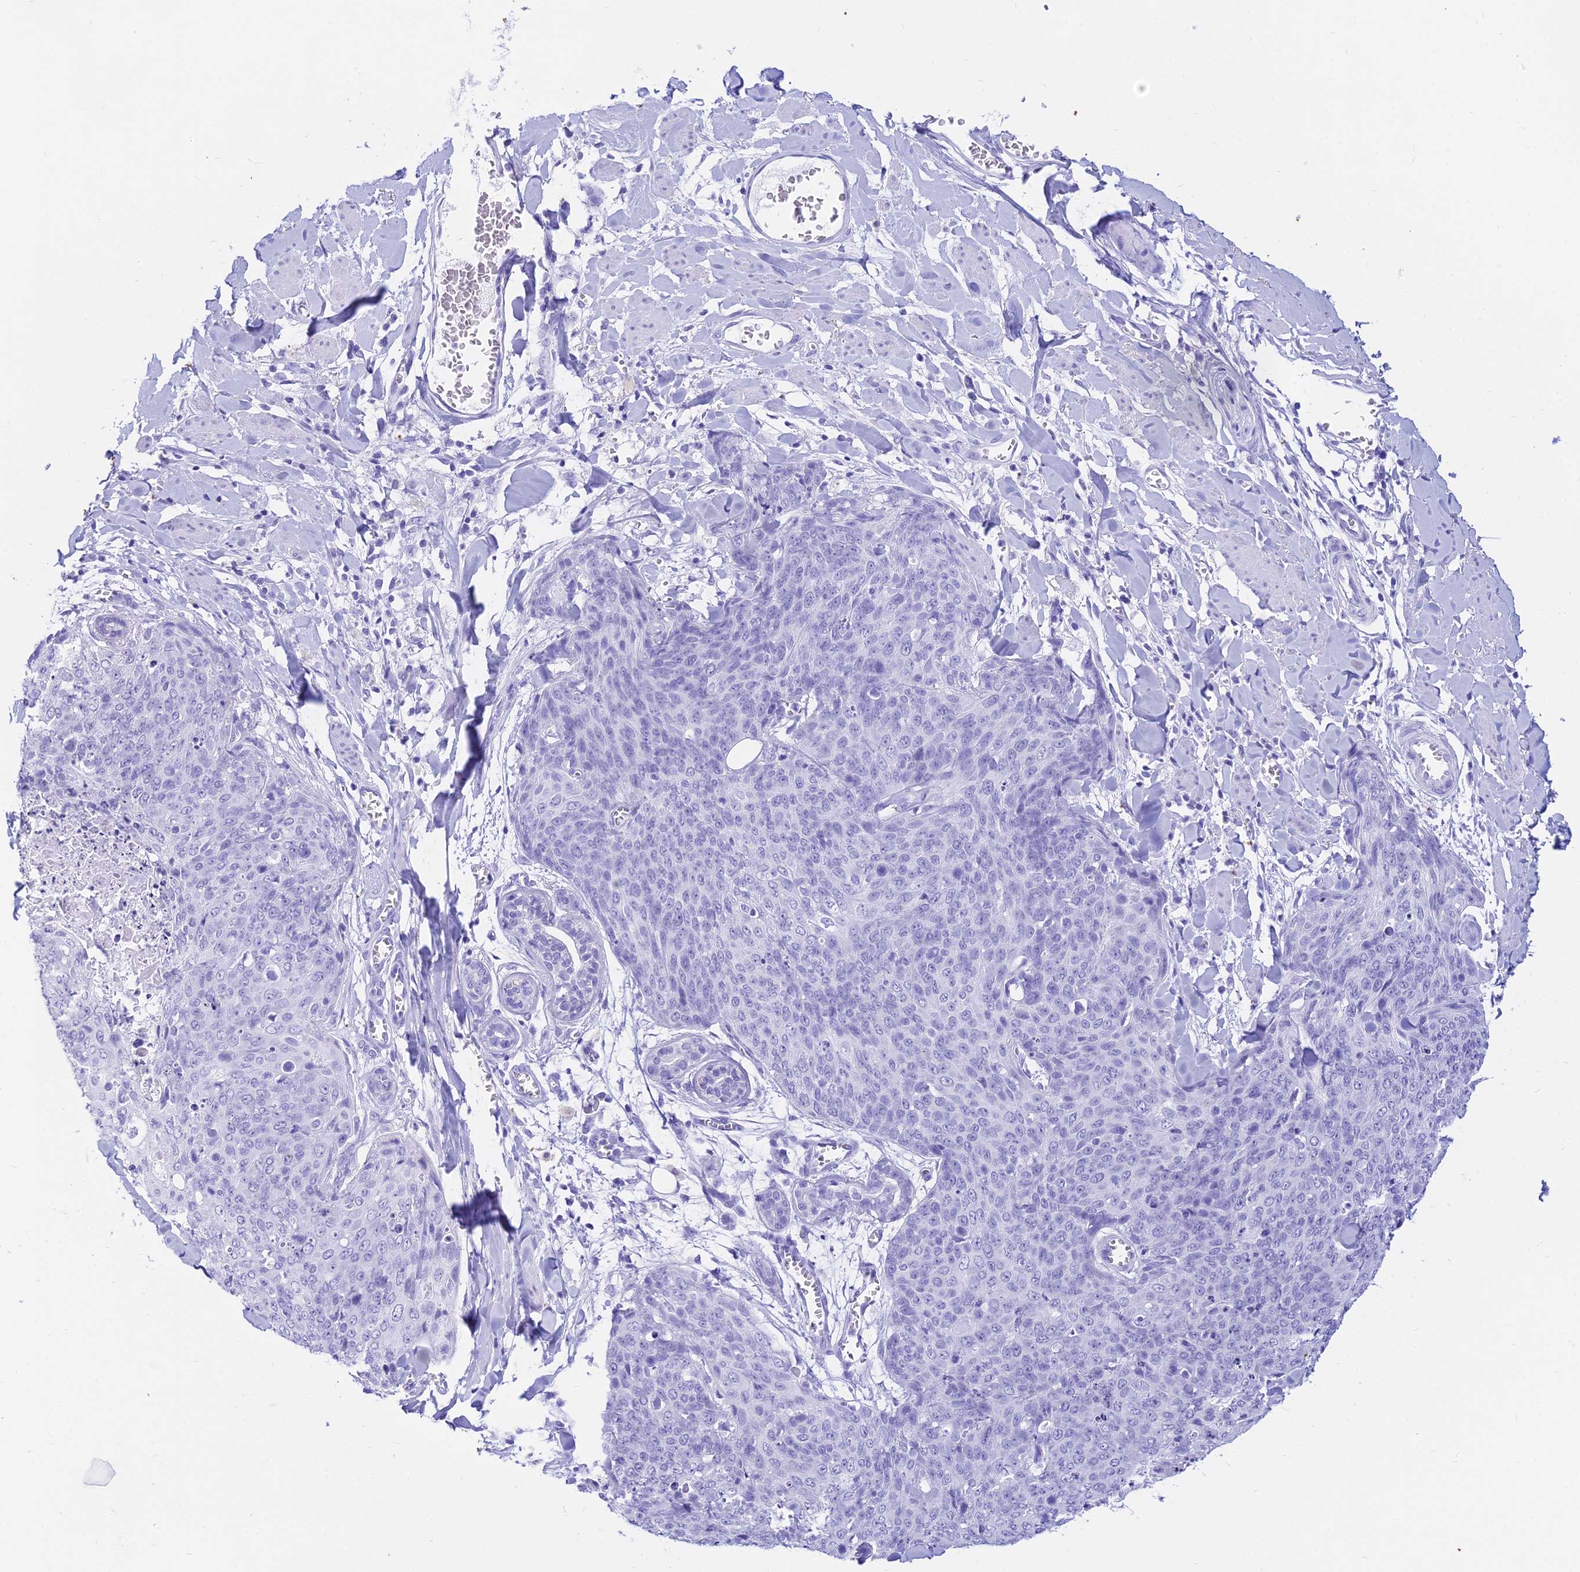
{"staining": {"intensity": "negative", "quantity": "none", "location": "none"}, "tissue": "skin cancer", "cell_type": "Tumor cells", "image_type": "cancer", "snomed": [{"axis": "morphology", "description": "Squamous cell carcinoma, NOS"}, {"axis": "topography", "description": "Skin"}, {"axis": "topography", "description": "Vulva"}], "caption": "Micrograph shows no protein staining in tumor cells of squamous cell carcinoma (skin) tissue.", "gene": "ZNF442", "patient": {"sex": "female", "age": 85}}